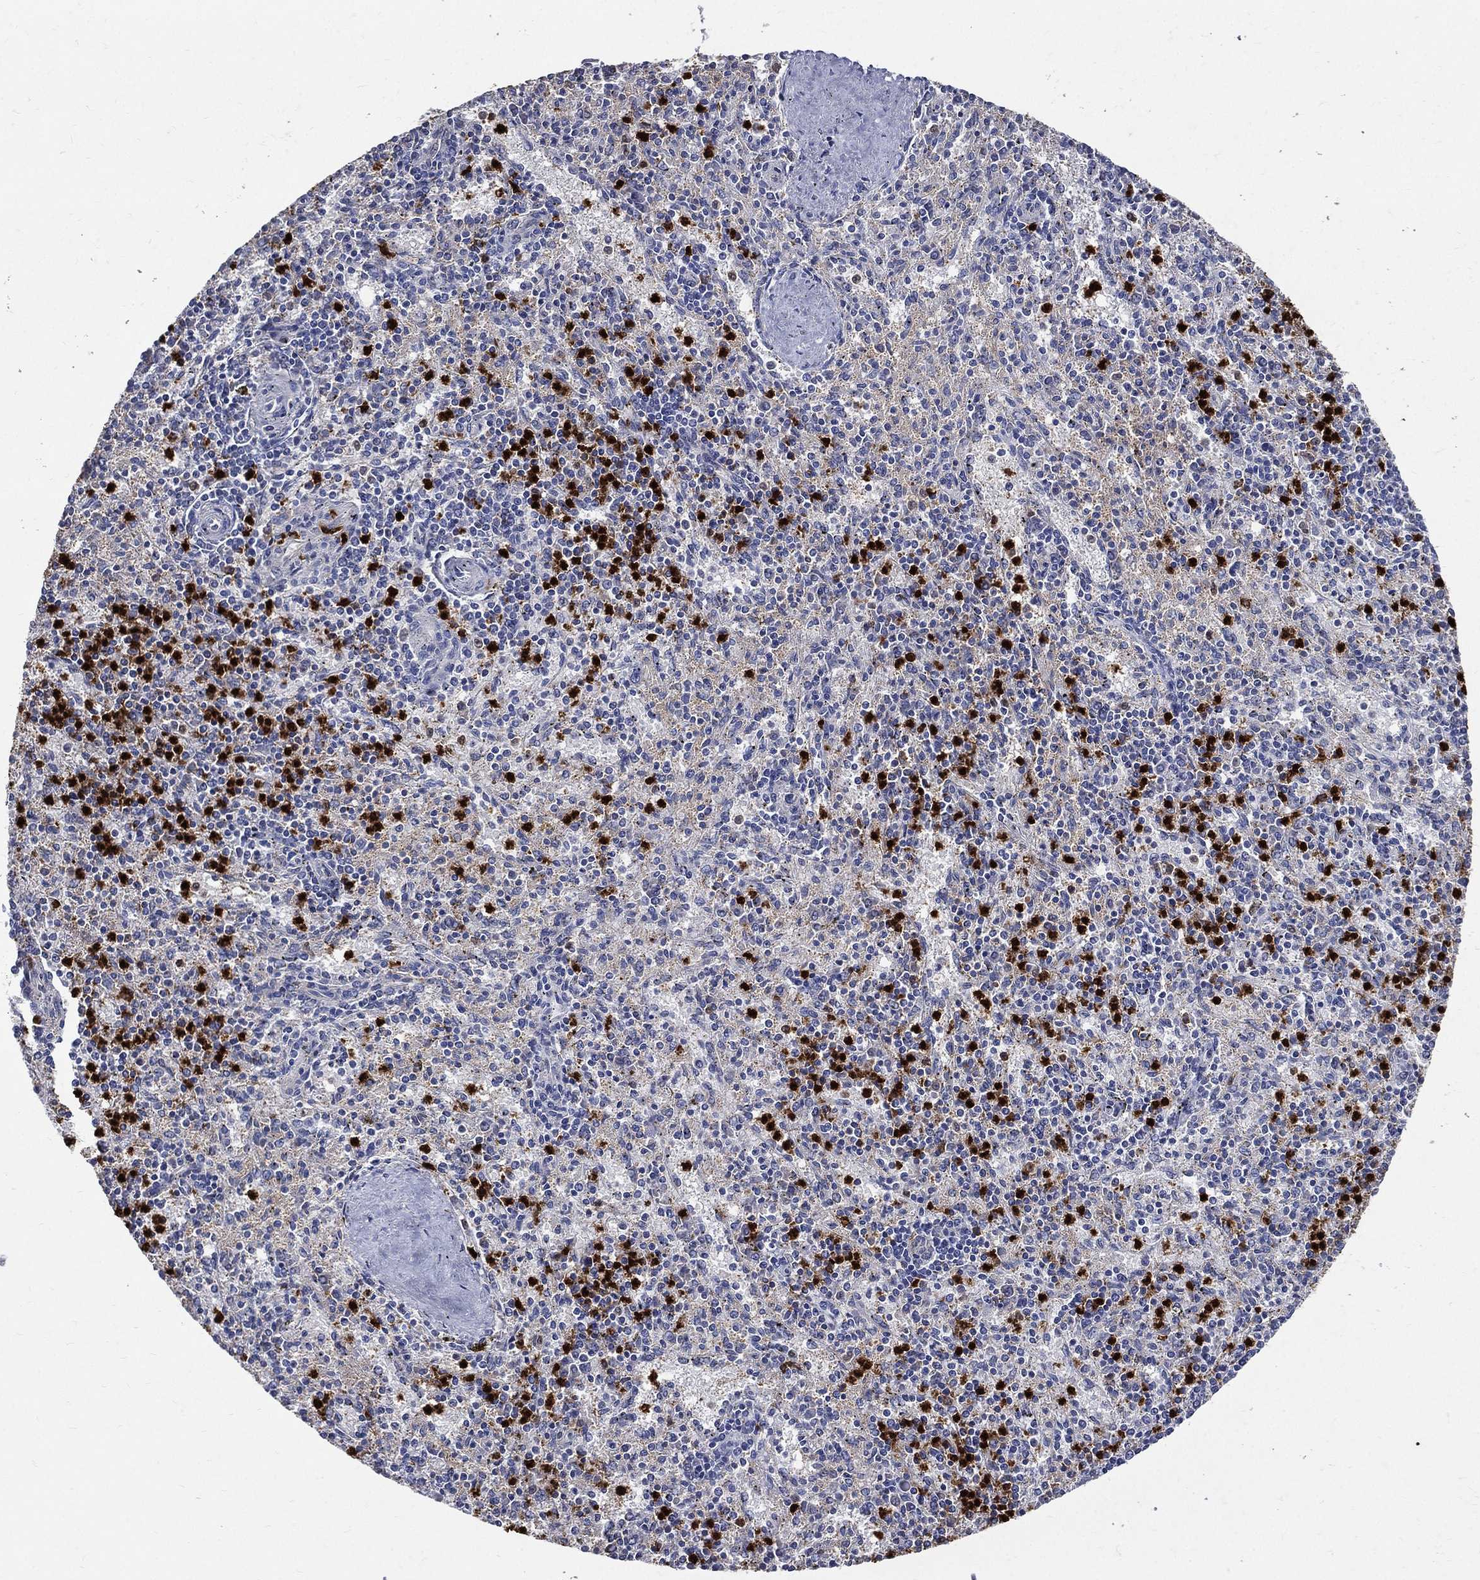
{"staining": {"intensity": "strong", "quantity": "<25%", "location": "cytoplasmic/membranous,nuclear"}, "tissue": "spleen", "cell_type": "Cells in red pulp", "image_type": "normal", "snomed": [{"axis": "morphology", "description": "Normal tissue, NOS"}, {"axis": "topography", "description": "Spleen"}], "caption": "Strong cytoplasmic/membranous,nuclear staining for a protein is seen in approximately <25% of cells in red pulp of unremarkable spleen using IHC.", "gene": "GPR171", "patient": {"sex": "female", "age": 37}}